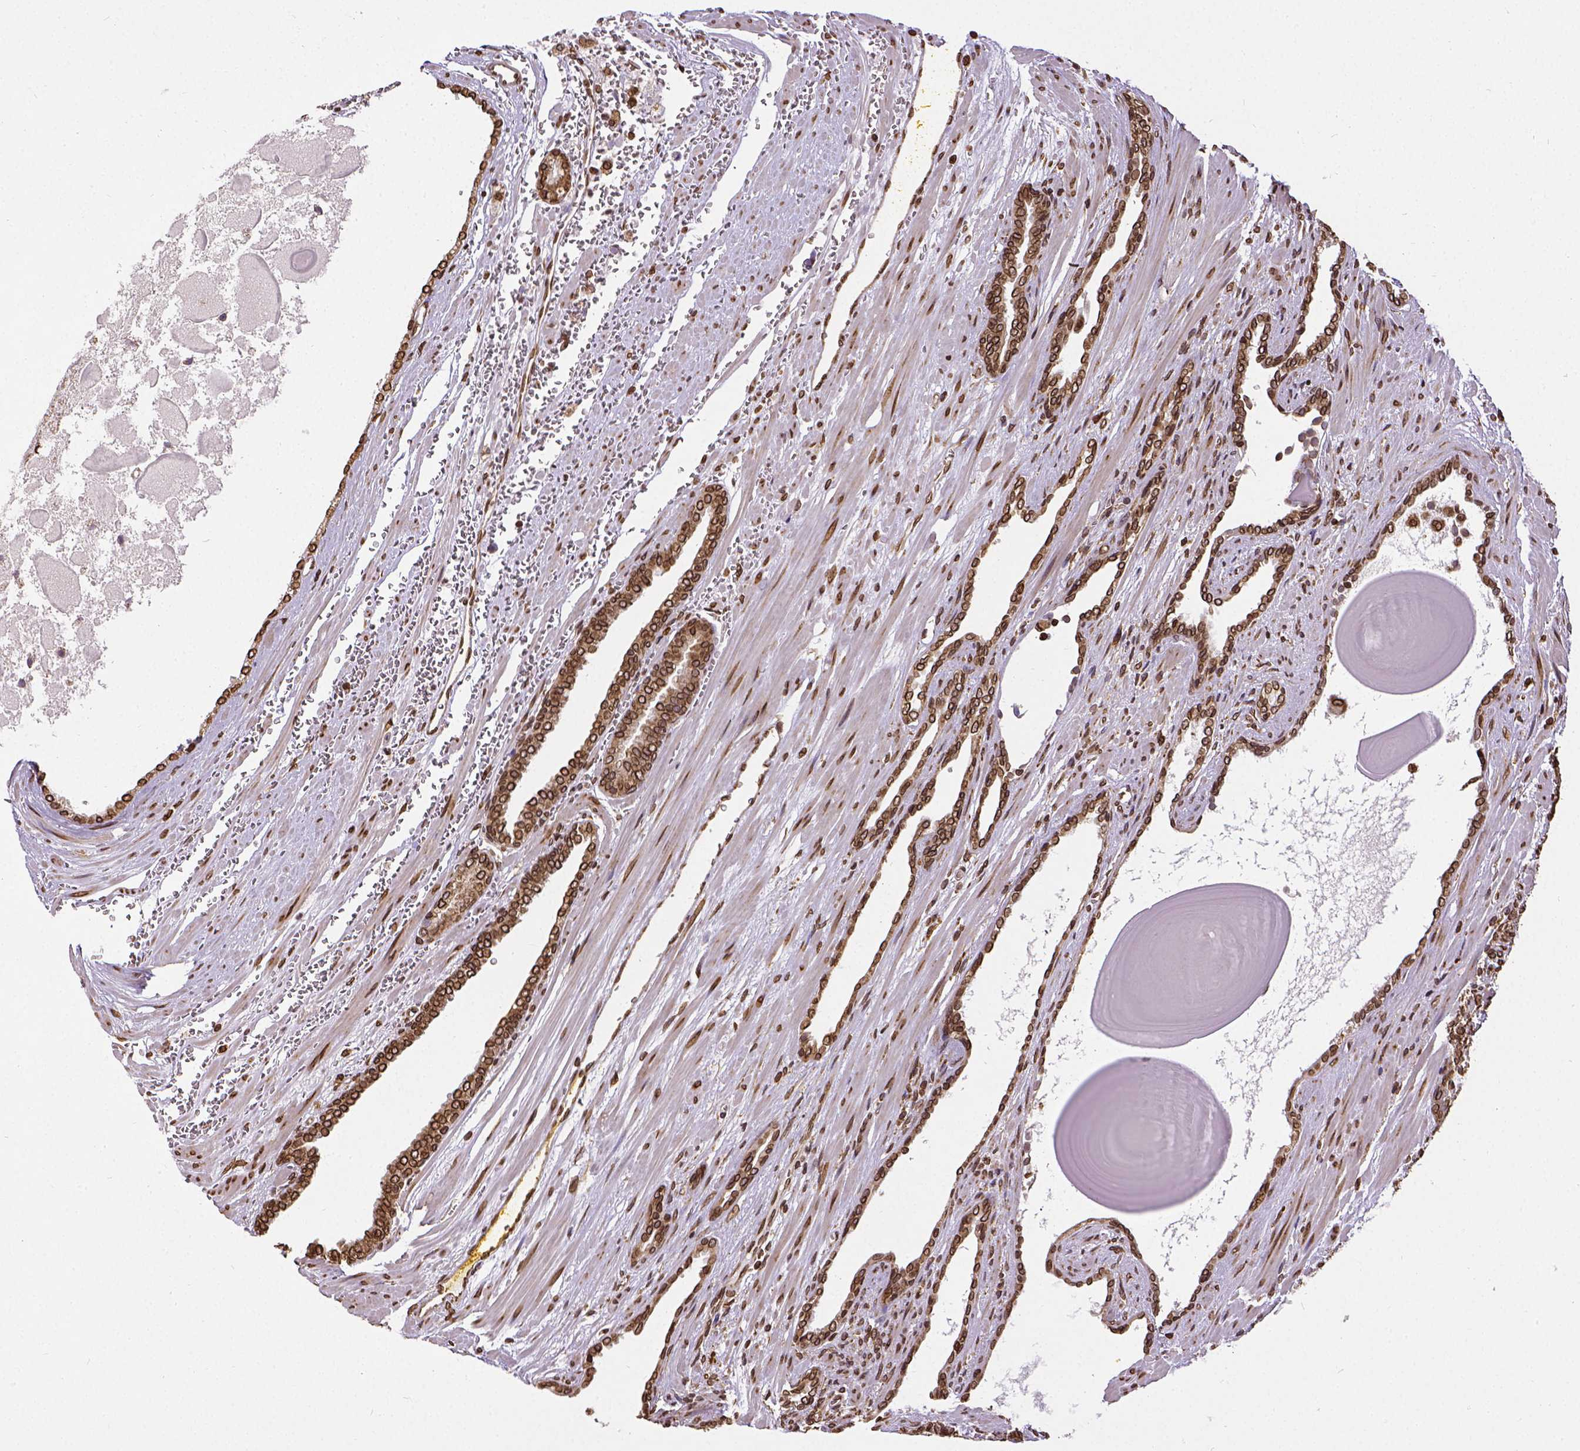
{"staining": {"intensity": "strong", "quantity": ">75%", "location": "cytoplasmic/membranous,nuclear"}, "tissue": "prostate cancer", "cell_type": "Tumor cells", "image_type": "cancer", "snomed": [{"axis": "morphology", "description": "Adenocarcinoma, High grade"}, {"axis": "topography", "description": "Prostate"}], "caption": "Strong cytoplasmic/membranous and nuclear positivity is identified in approximately >75% of tumor cells in high-grade adenocarcinoma (prostate). (Brightfield microscopy of DAB IHC at high magnification).", "gene": "MTDH", "patient": {"sex": "male", "age": 64}}